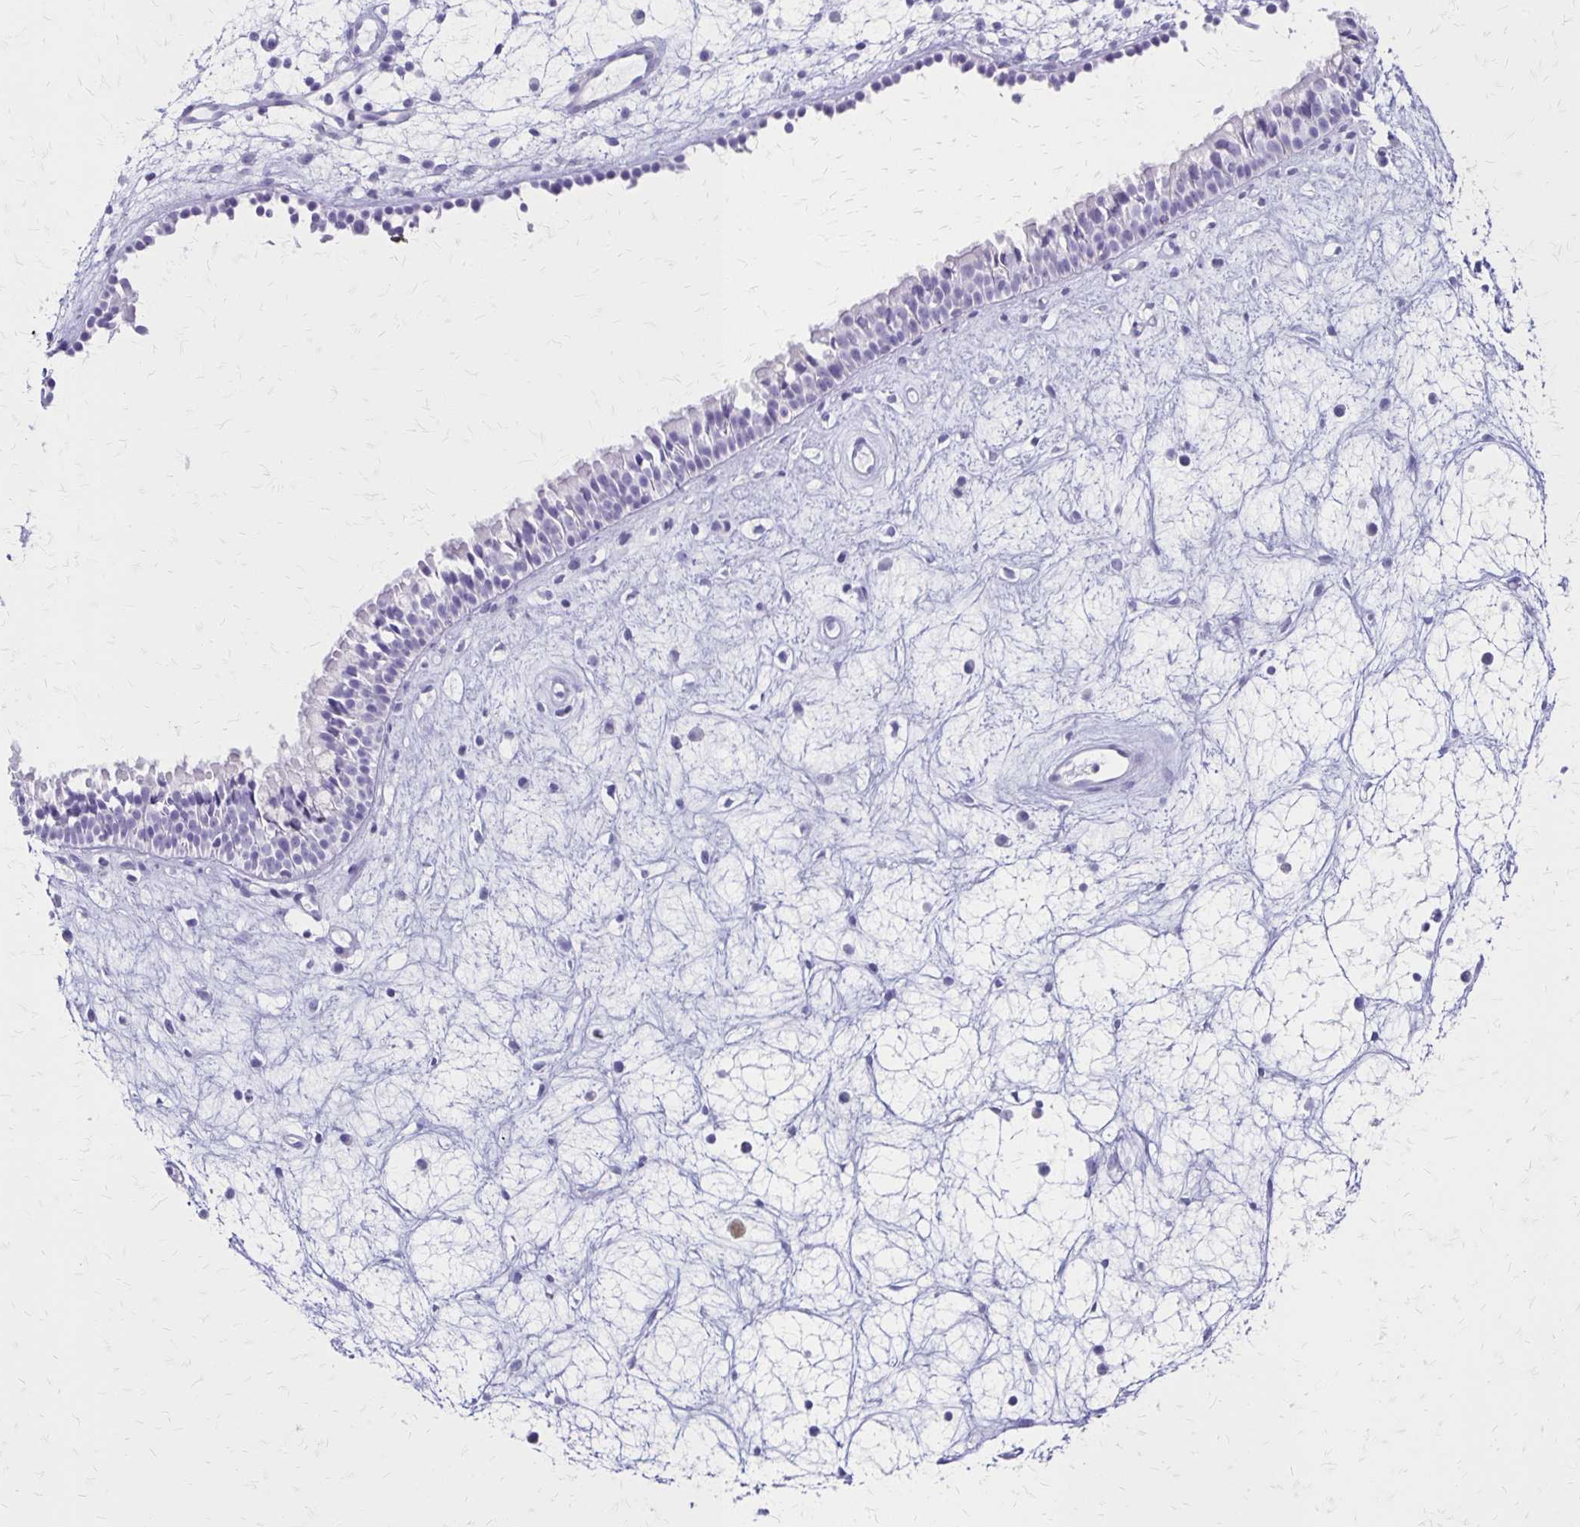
{"staining": {"intensity": "negative", "quantity": "none", "location": "none"}, "tissue": "nasopharynx", "cell_type": "Respiratory epithelial cells", "image_type": "normal", "snomed": [{"axis": "morphology", "description": "Normal tissue, NOS"}, {"axis": "topography", "description": "Nasopharynx"}], "caption": "IHC image of benign nasopharynx: human nasopharynx stained with DAB (3,3'-diaminobenzidine) exhibits no significant protein expression in respiratory epithelial cells.", "gene": "IVL", "patient": {"sex": "male", "age": 69}}